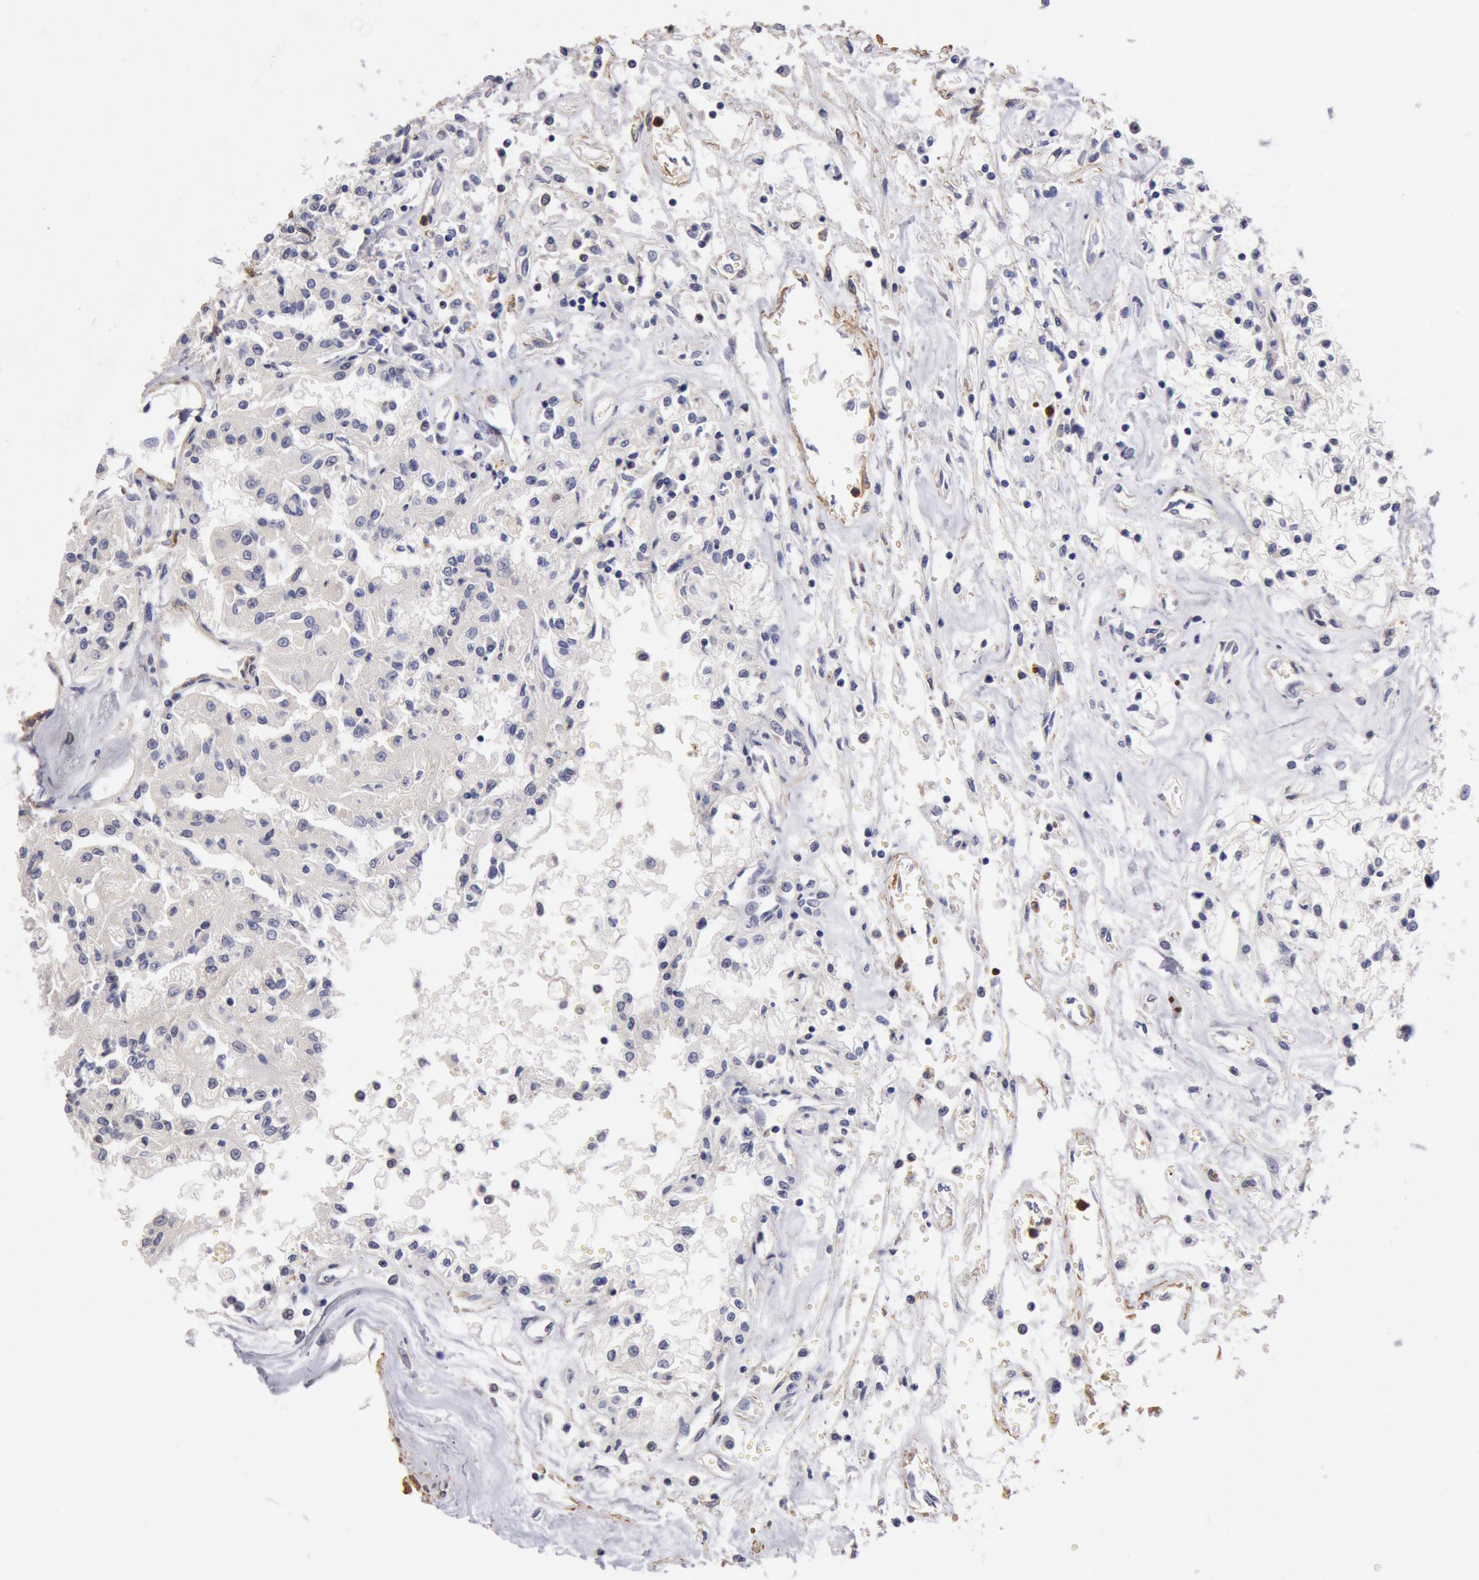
{"staining": {"intensity": "weak", "quantity": "<25%", "location": "cytoplasmic/membranous"}, "tissue": "renal cancer", "cell_type": "Tumor cells", "image_type": "cancer", "snomed": [{"axis": "morphology", "description": "Adenocarcinoma, NOS"}, {"axis": "topography", "description": "Kidney"}], "caption": "Immunohistochemistry of human adenocarcinoma (renal) displays no expression in tumor cells.", "gene": "TMED8", "patient": {"sex": "male", "age": 78}}